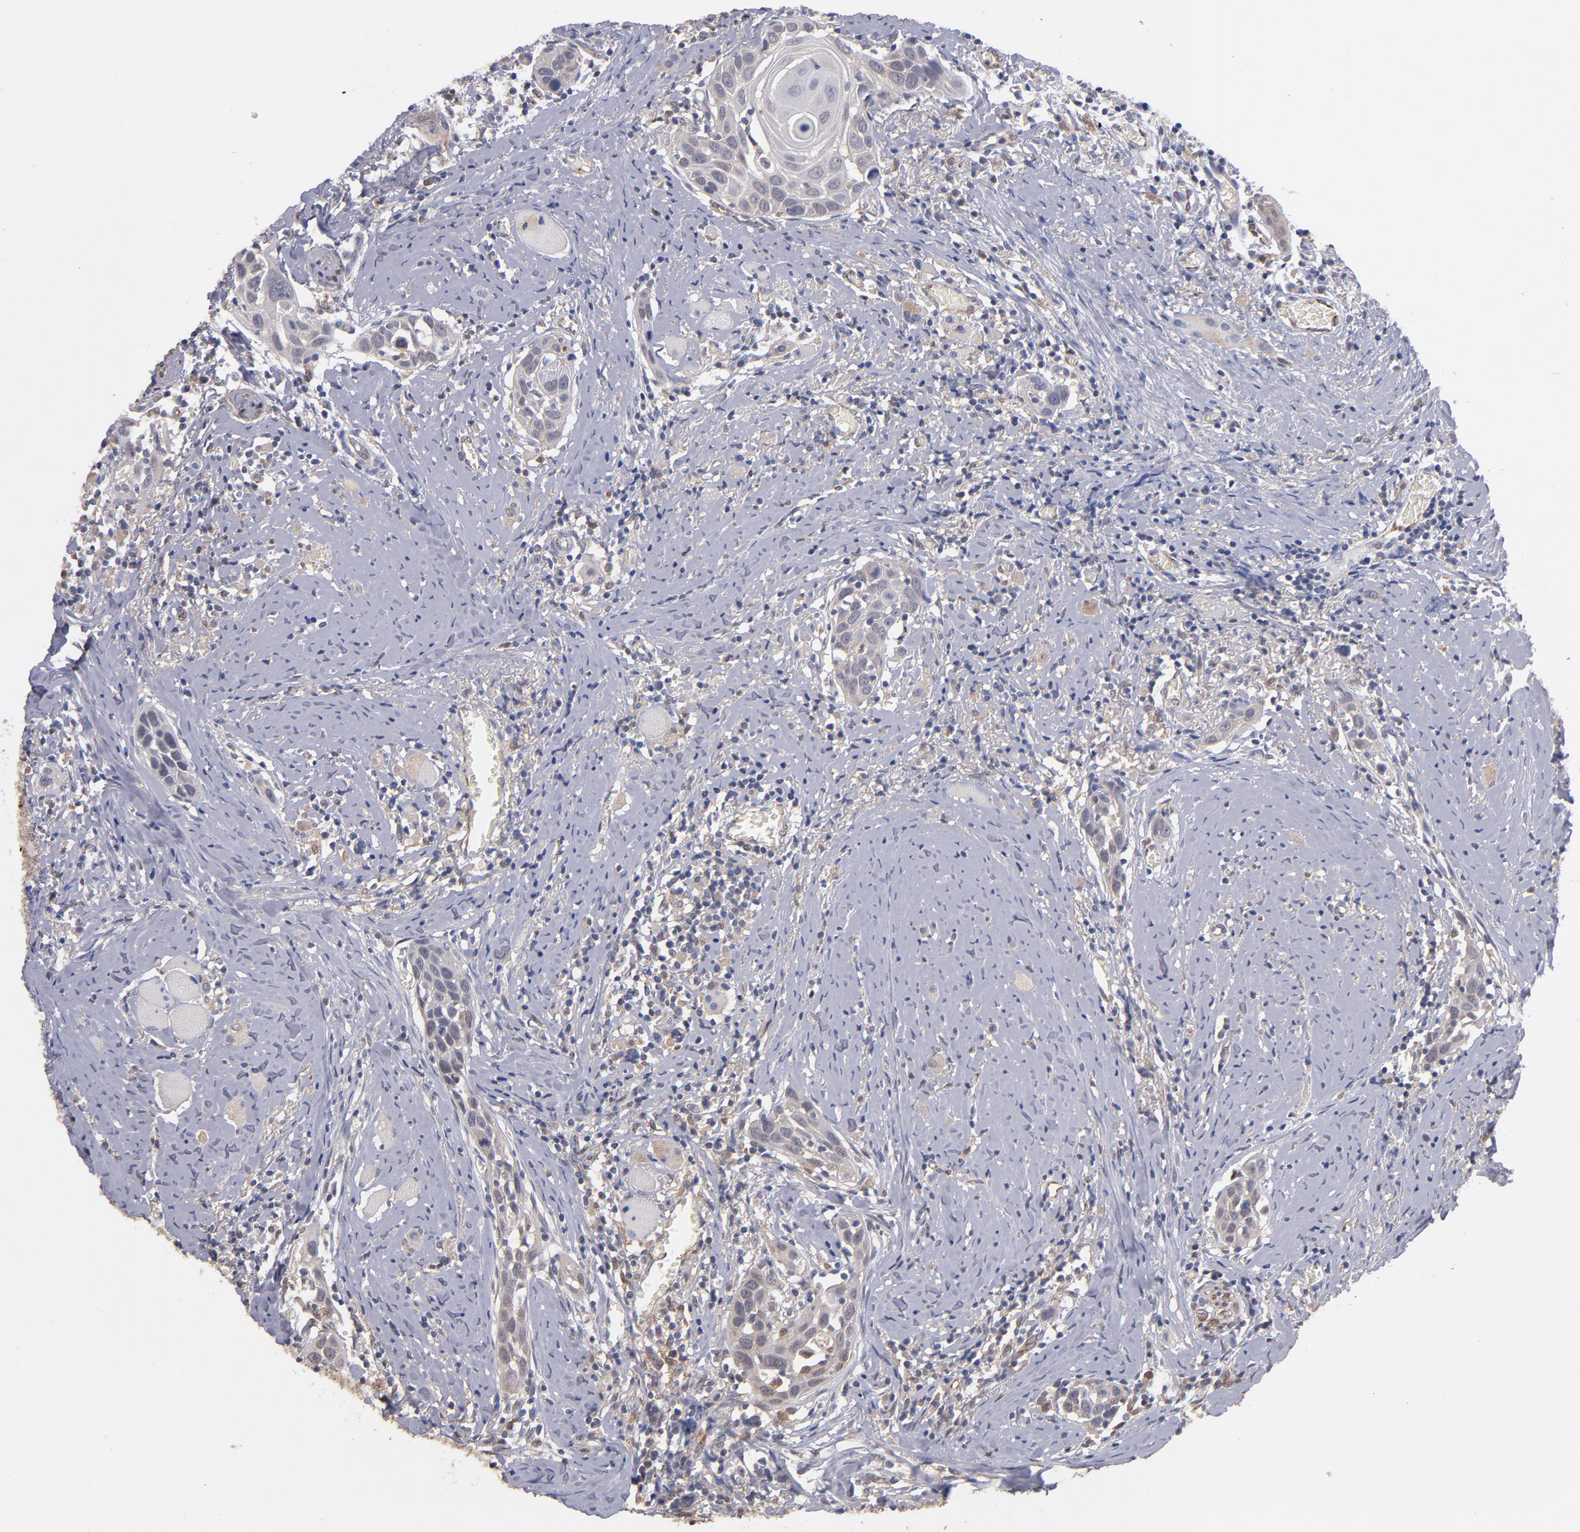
{"staining": {"intensity": "weak", "quantity": "25%-75%", "location": "cytoplasmic/membranous"}, "tissue": "head and neck cancer", "cell_type": "Tumor cells", "image_type": "cancer", "snomed": [{"axis": "morphology", "description": "Squamous cell carcinoma, NOS"}, {"axis": "topography", "description": "Oral tissue"}, {"axis": "topography", "description": "Head-Neck"}], "caption": "Human head and neck squamous cell carcinoma stained for a protein (brown) shows weak cytoplasmic/membranous positive expression in approximately 25%-75% of tumor cells.", "gene": "GMFG", "patient": {"sex": "female", "age": 50}}